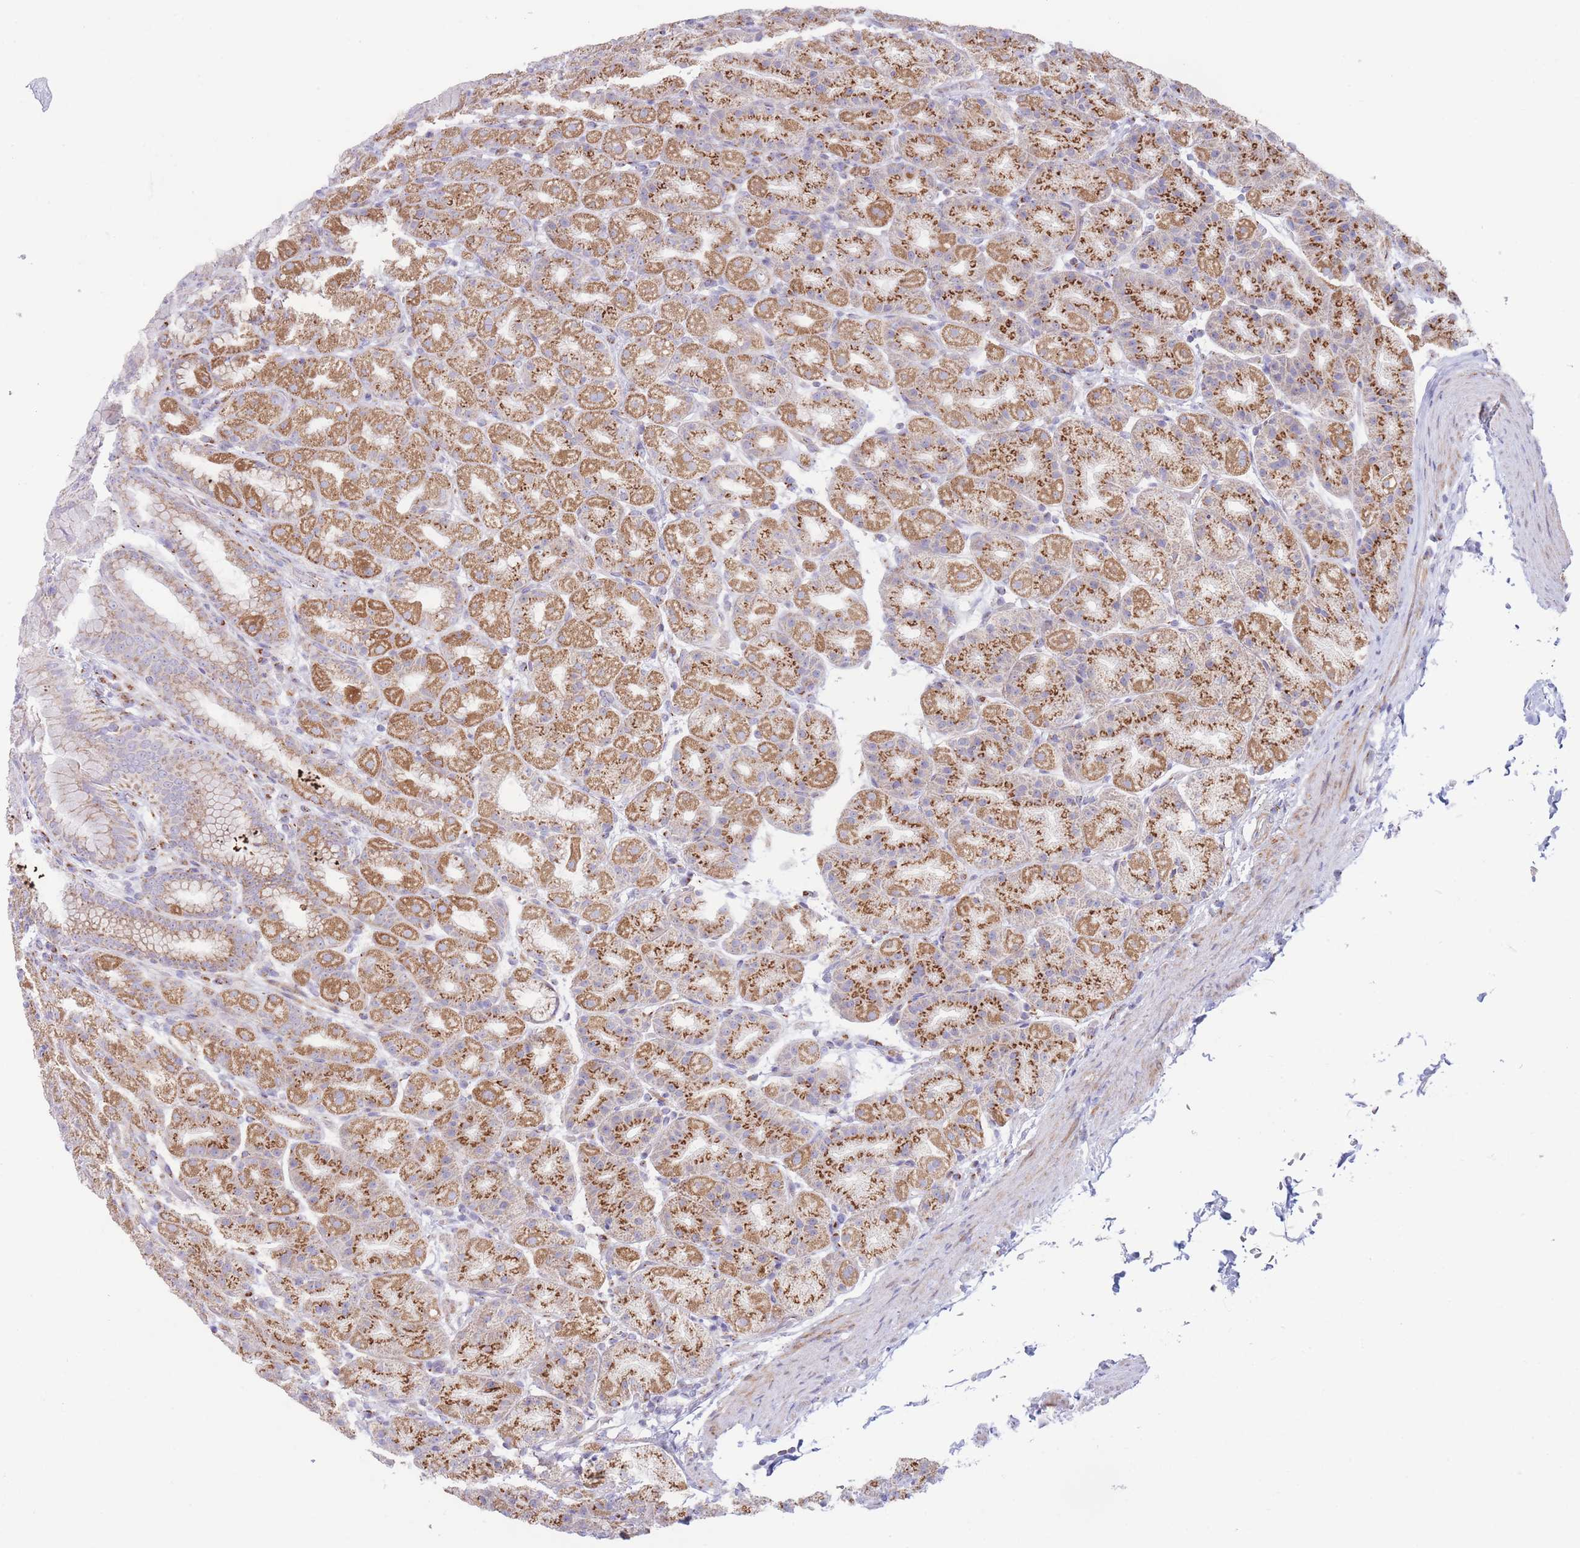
{"staining": {"intensity": "moderate", "quantity": ">75%", "location": "cytoplasmic/membranous"}, "tissue": "stomach", "cell_type": "Glandular cells", "image_type": "normal", "snomed": [{"axis": "morphology", "description": "Normal tissue, NOS"}, {"axis": "topography", "description": "Stomach, upper"}, {"axis": "topography", "description": "Stomach"}], "caption": "DAB (3,3'-diaminobenzidine) immunohistochemical staining of normal stomach shows moderate cytoplasmic/membranous protein positivity in about >75% of glandular cells.", "gene": "MPND", "patient": {"sex": "male", "age": 68}}